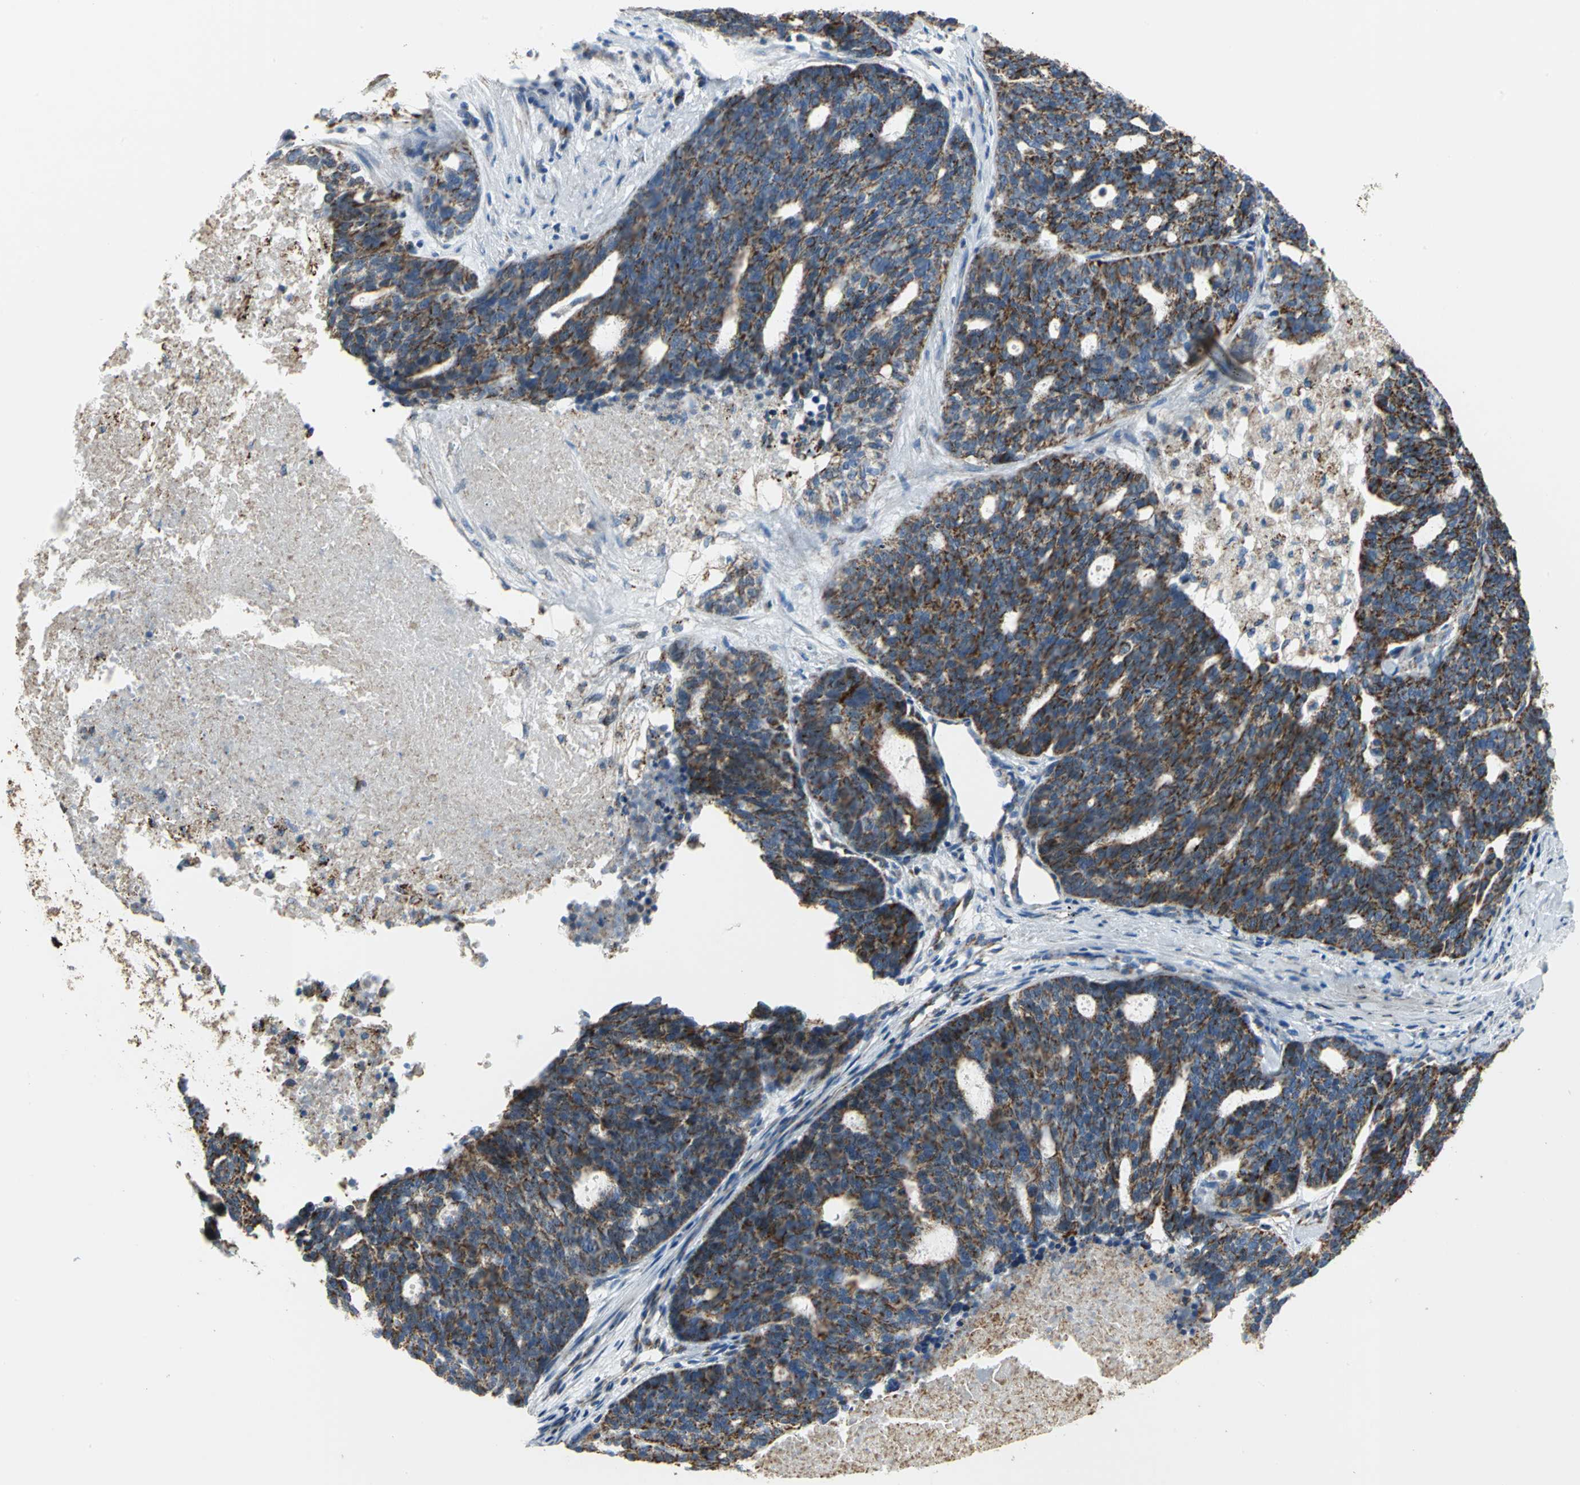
{"staining": {"intensity": "moderate", "quantity": ">75%", "location": "cytoplasmic/membranous"}, "tissue": "ovarian cancer", "cell_type": "Tumor cells", "image_type": "cancer", "snomed": [{"axis": "morphology", "description": "Cystadenocarcinoma, serous, NOS"}, {"axis": "topography", "description": "Ovary"}], "caption": "IHC (DAB (3,3'-diaminobenzidine)) staining of ovarian serous cystadenocarcinoma exhibits moderate cytoplasmic/membranous protein expression in approximately >75% of tumor cells.", "gene": "NTRK1", "patient": {"sex": "female", "age": 59}}